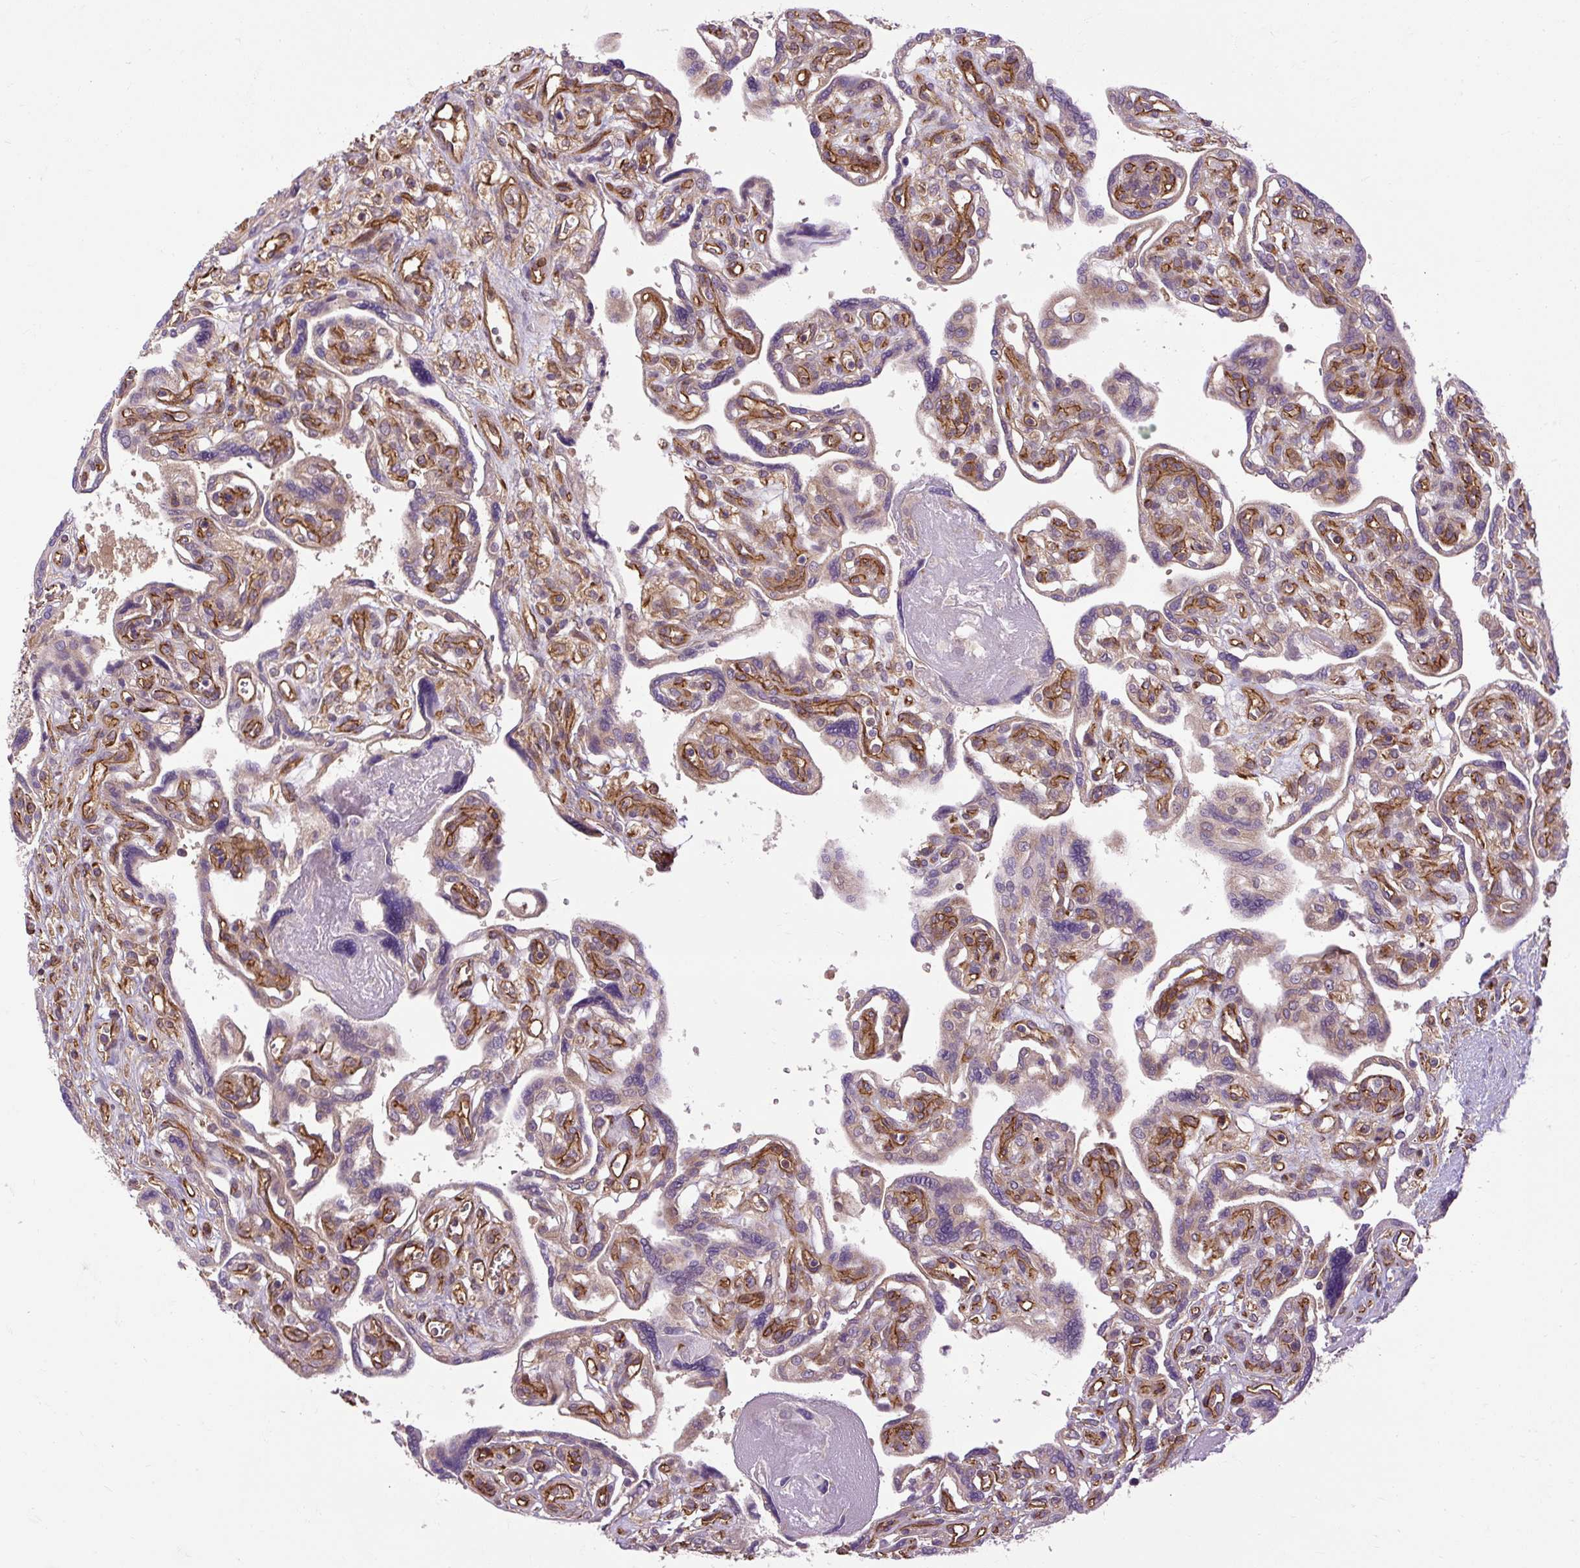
{"staining": {"intensity": "weak", "quantity": "25%-75%", "location": "cytoplasmic/membranous"}, "tissue": "placenta", "cell_type": "Decidual cells", "image_type": "normal", "snomed": [{"axis": "morphology", "description": "Normal tissue, NOS"}, {"axis": "topography", "description": "Placenta"}], "caption": "Weak cytoplasmic/membranous protein positivity is seen in about 25%-75% of decidual cells in placenta. Nuclei are stained in blue.", "gene": "CCDC93", "patient": {"sex": "female", "age": 39}}